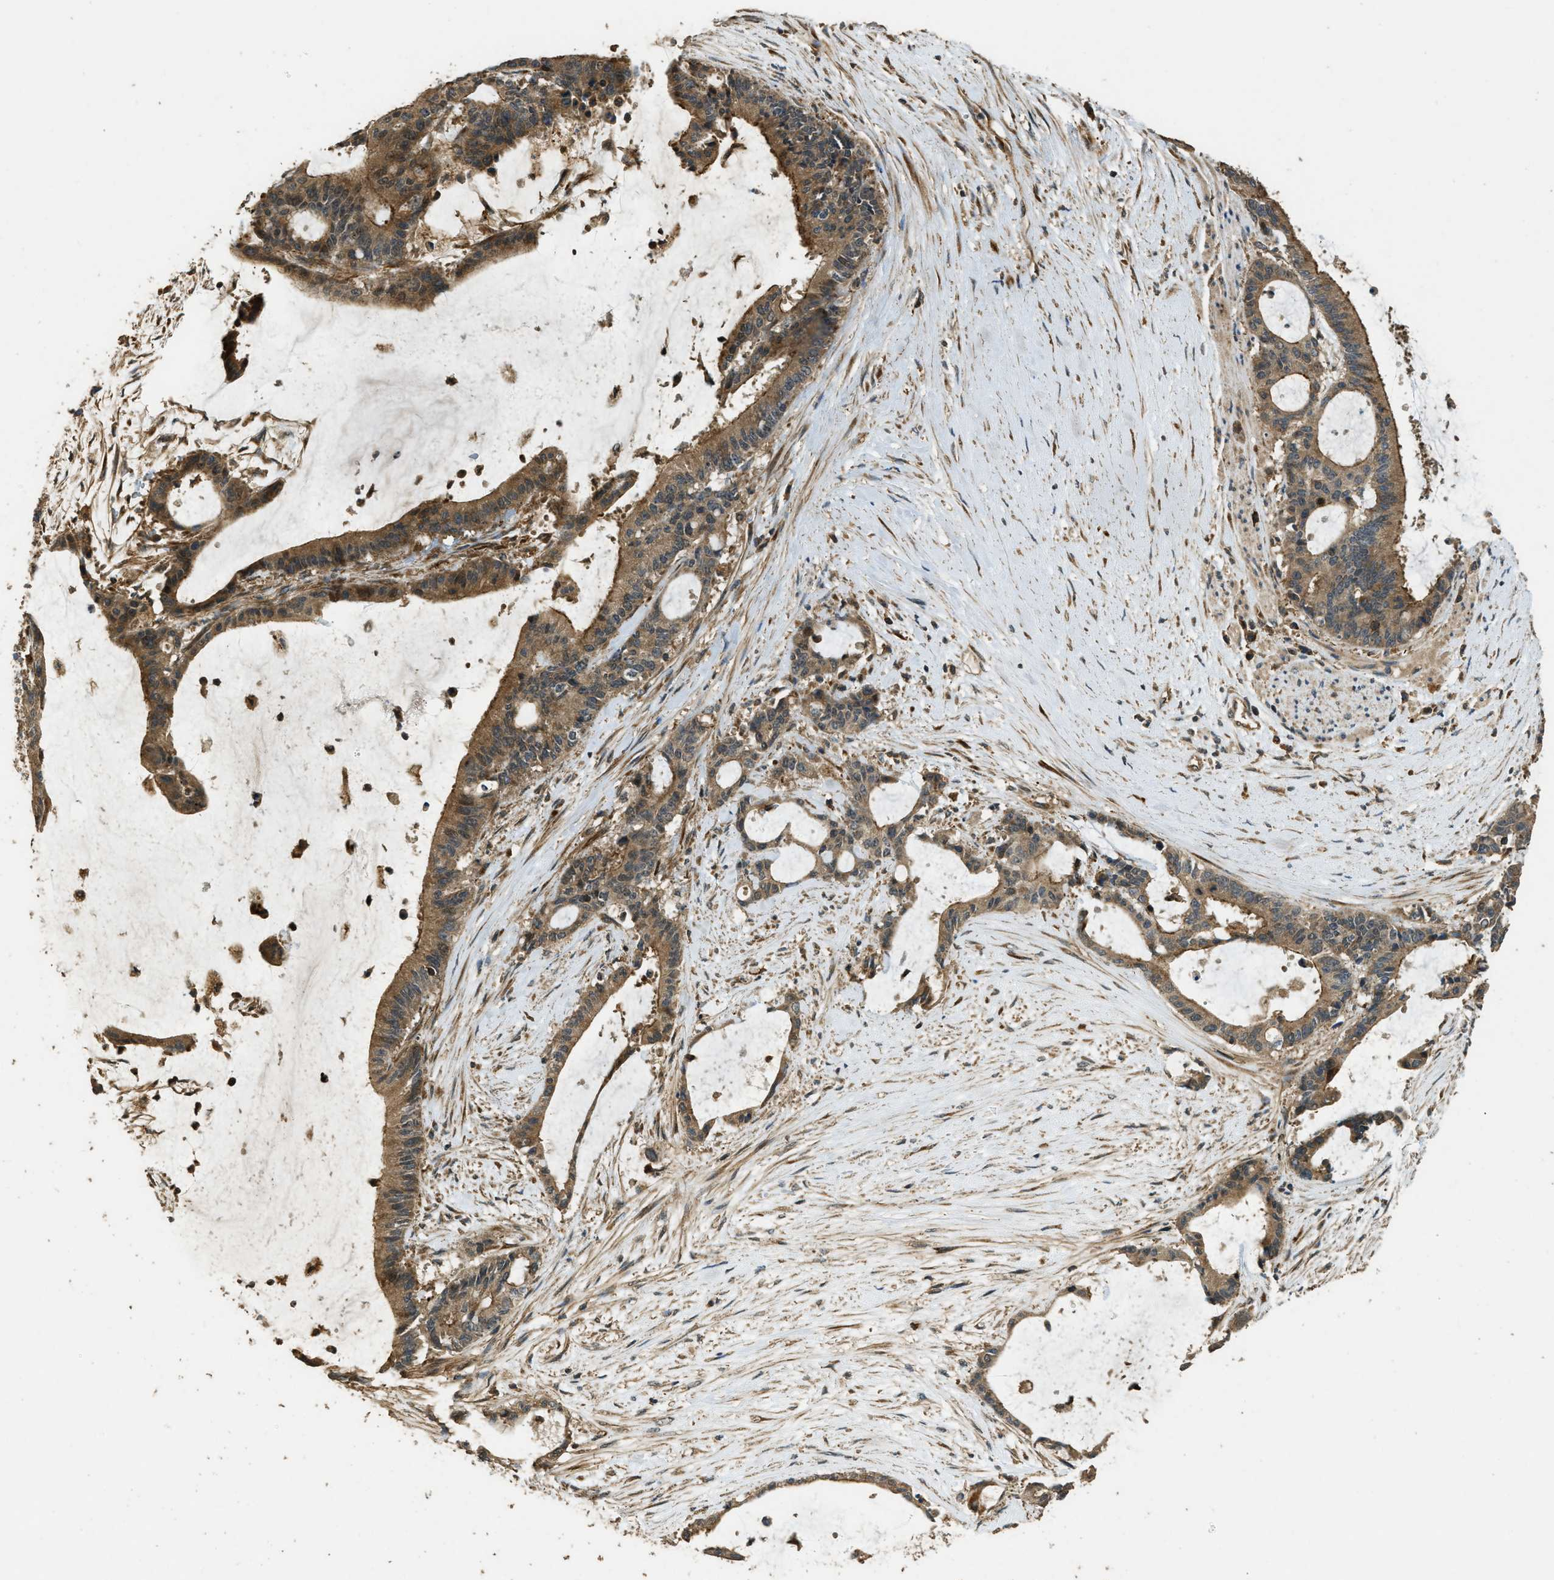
{"staining": {"intensity": "moderate", "quantity": ">75%", "location": "cytoplasmic/membranous"}, "tissue": "liver cancer", "cell_type": "Tumor cells", "image_type": "cancer", "snomed": [{"axis": "morphology", "description": "Cholangiocarcinoma"}, {"axis": "topography", "description": "Liver"}], "caption": "This micrograph exhibits immunohistochemistry staining of cholangiocarcinoma (liver), with medium moderate cytoplasmic/membranous expression in about >75% of tumor cells.", "gene": "PPP6R3", "patient": {"sex": "female", "age": 73}}